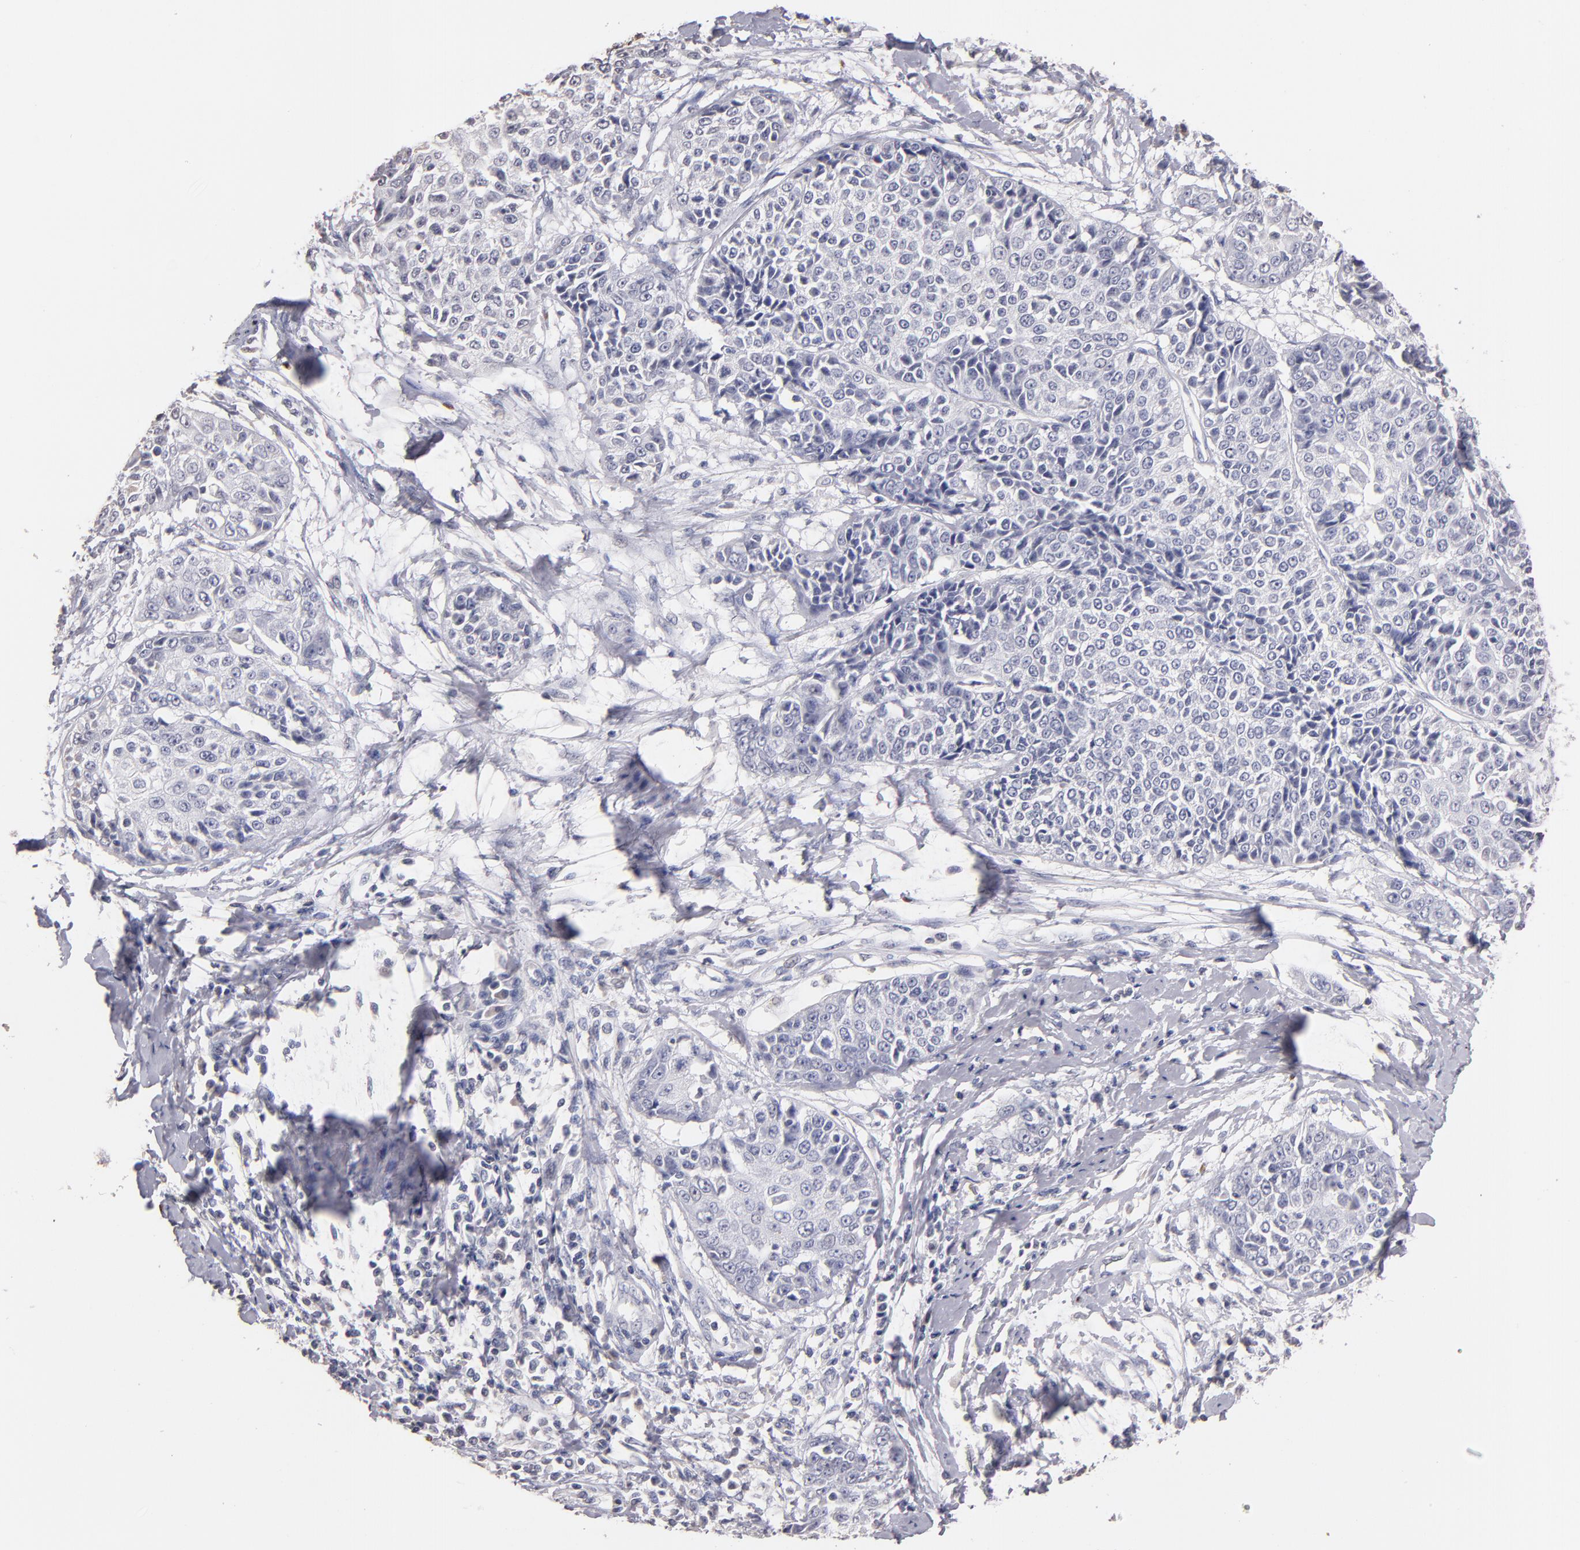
{"staining": {"intensity": "negative", "quantity": "none", "location": "none"}, "tissue": "cervical cancer", "cell_type": "Tumor cells", "image_type": "cancer", "snomed": [{"axis": "morphology", "description": "Squamous cell carcinoma, NOS"}, {"axis": "topography", "description": "Cervix"}], "caption": "There is no significant staining in tumor cells of cervical cancer (squamous cell carcinoma). The staining is performed using DAB brown chromogen with nuclei counter-stained in using hematoxylin.", "gene": "SOX10", "patient": {"sex": "female", "age": 64}}